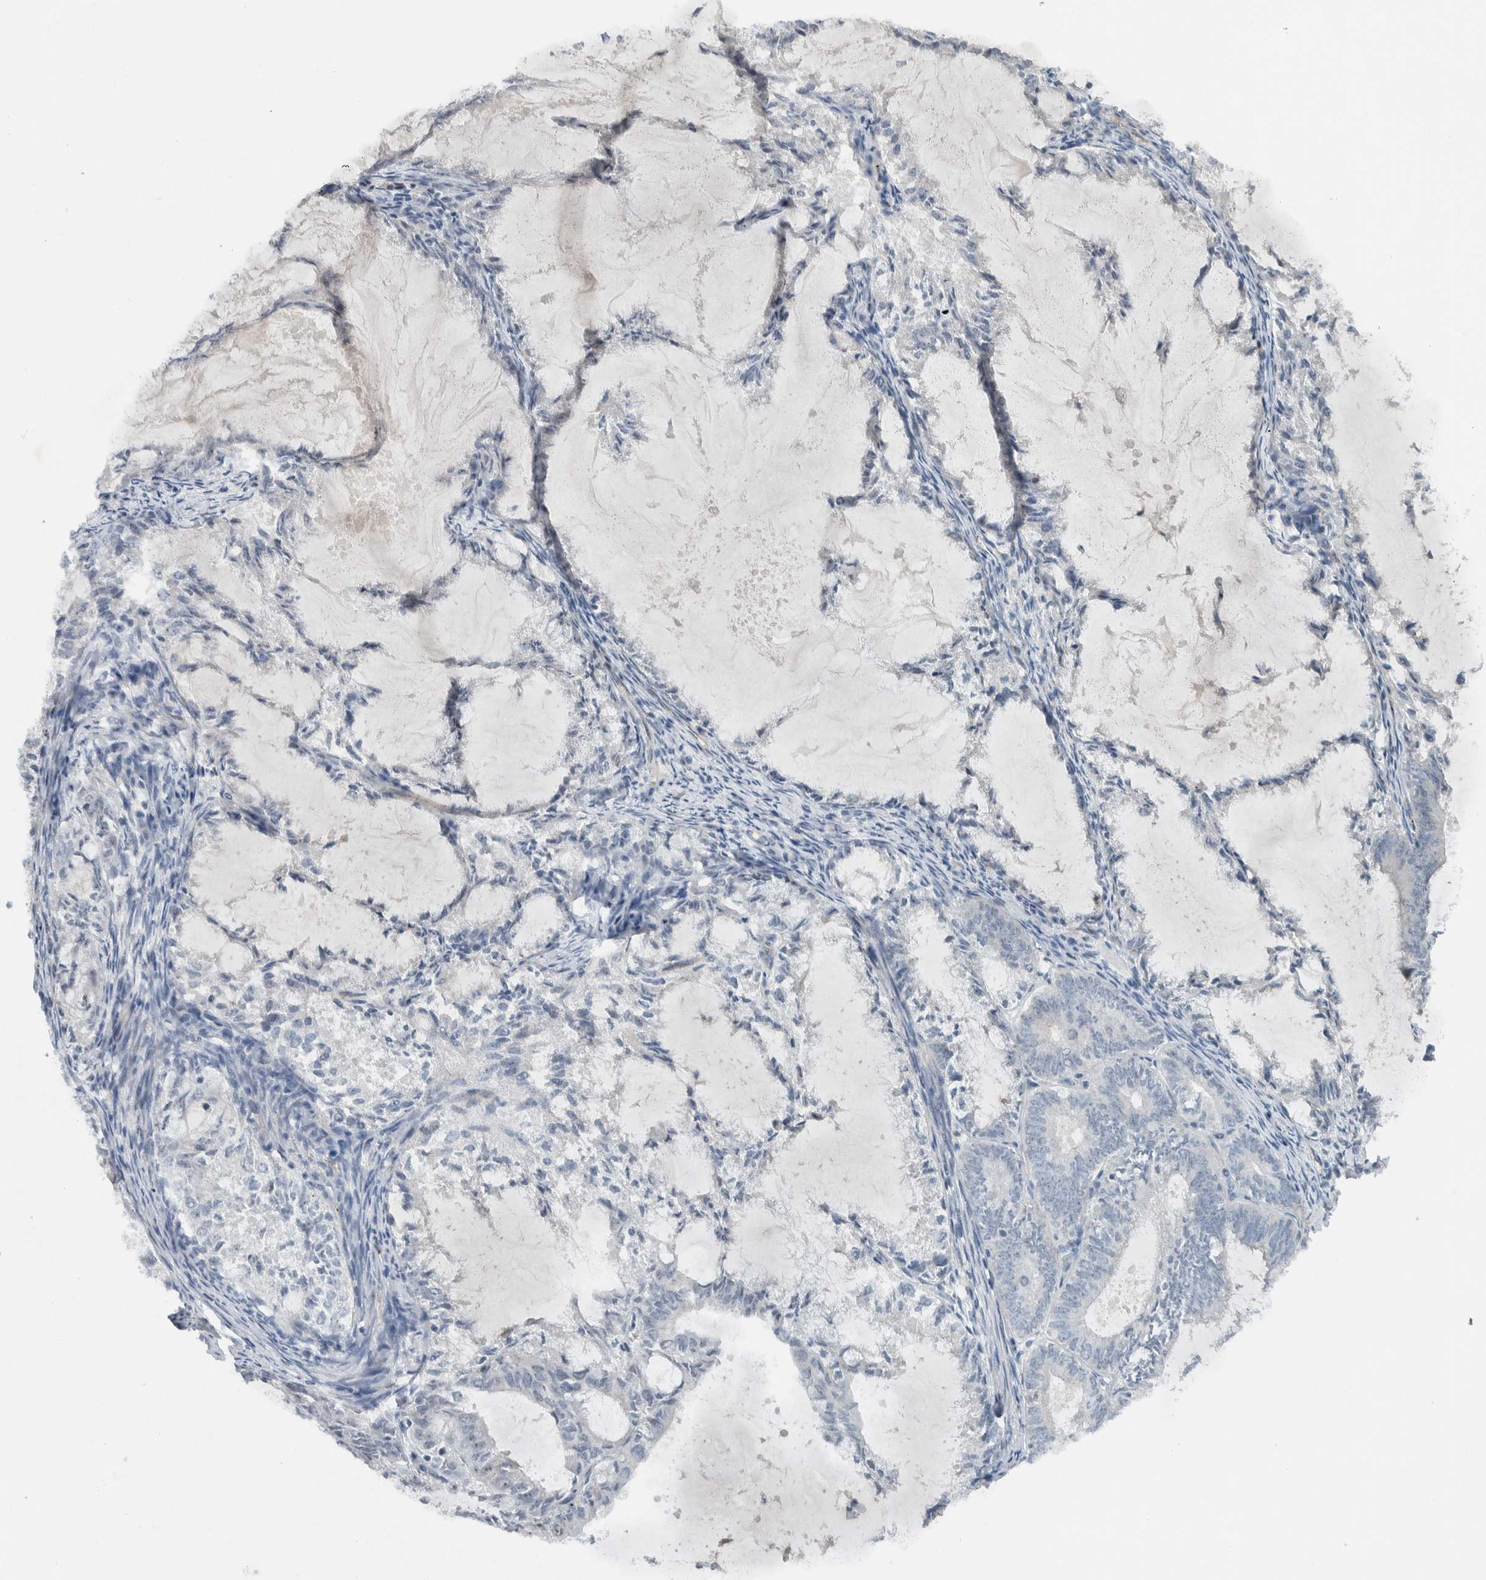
{"staining": {"intensity": "negative", "quantity": "none", "location": "none"}, "tissue": "endometrial cancer", "cell_type": "Tumor cells", "image_type": "cancer", "snomed": [{"axis": "morphology", "description": "Adenocarcinoma, NOS"}, {"axis": "topography", "description": "Endometrium"}], "caption": "This is an IHC micrograph of human endometrial adenocarcinoma. There is no expression in tumor cells.", "gene": "ZFP91", "patient": {"sex": "female", "age": 86}}